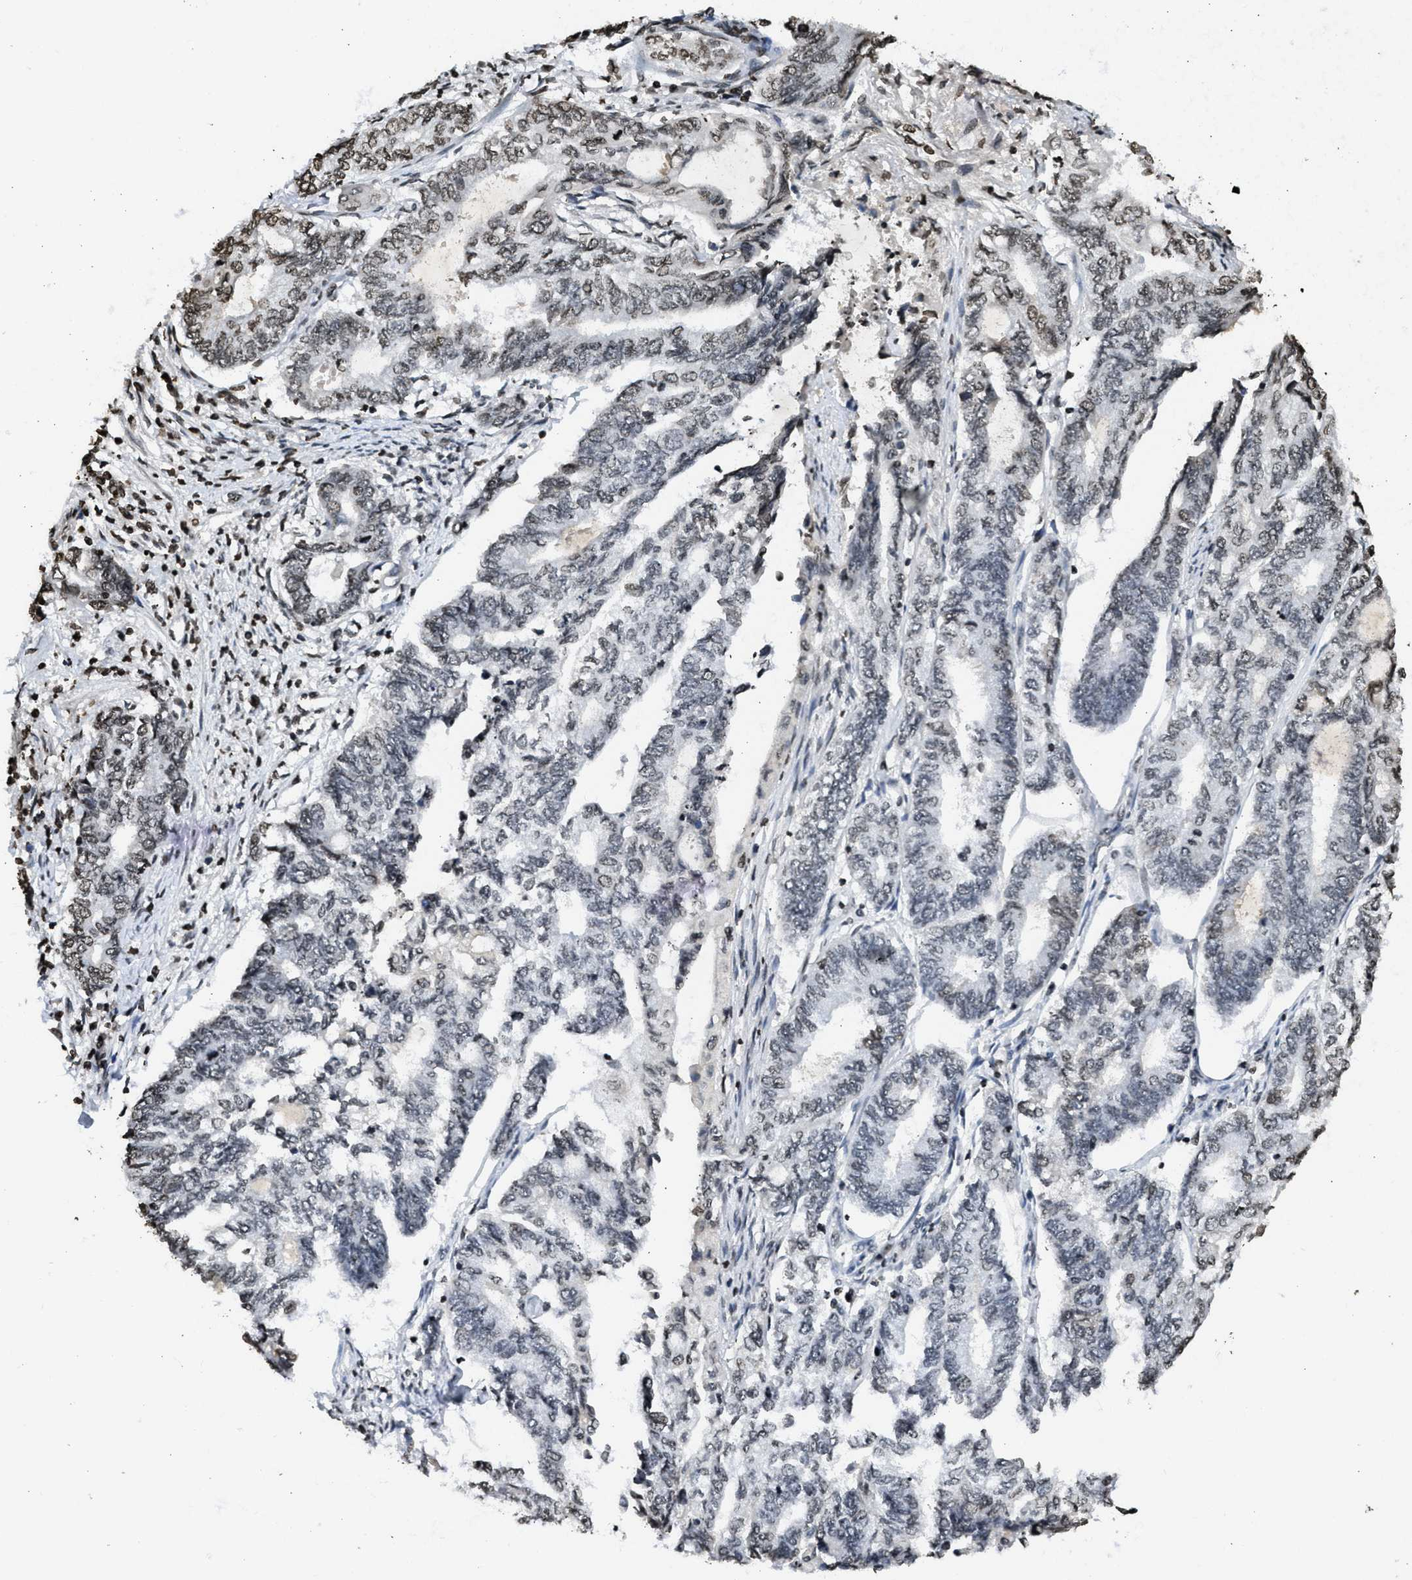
{"staining": {"intensity": "weak", "quantity": "25%-75%", "location": "nuclear"}, "tissue": "endometrial cancer", "cell_type": "Tumor cells", "image_type": "cancer", "snomed": [{"axis": "morphology", "description": "Adenocarcinoma, NOS"}, {"axis": "topography", "description": "Uterus"}, {"axis": "topography", "description": "Endometrium"}], "caption": "Protein expression analysis of endometrial cancer (adenocarcinoma) demonstrates weak nuclear staining in about 25%-75% of tumor cells. Using DAB (3,3'-diaminobenzidine) (brown) and hematoxylin (blue) stains, captured at high magnification using brightfield microscopy.", "gene": "RRAGC", "patient": {"sex": "female", "age": 70}}